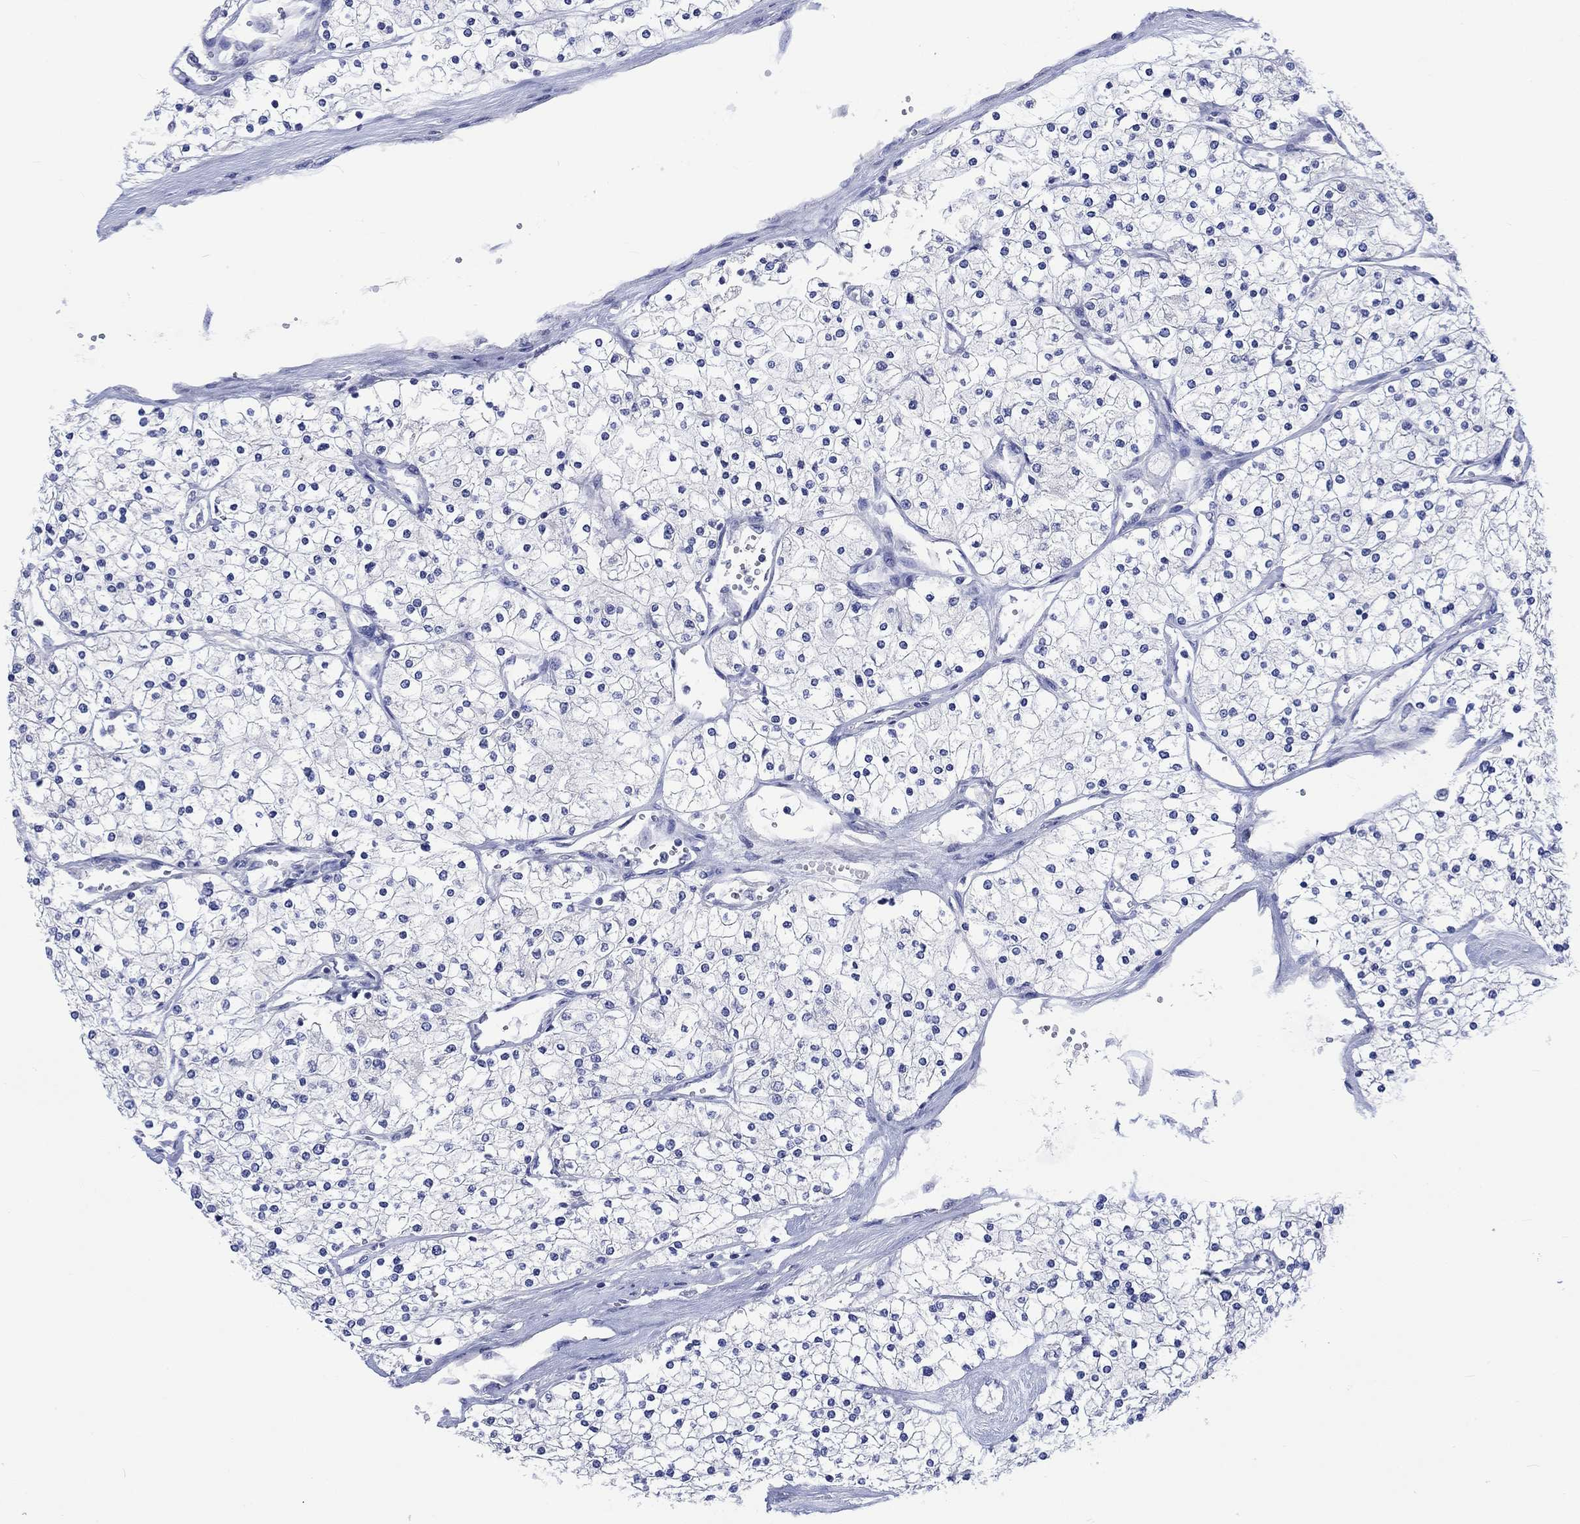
{"staining": {"intensity": "negative", "quantity": "none", "location": "none"}, "tissue": "renal cancer", "cell_type": "Tumor cells", "image_type": "cancer", "snomed": [{"axis": "morphology", "description": "Adenocarcinoma, NOS"}, {"axis": "topography", "description": "Kidney"}], "caption": "This is an IHC photomicrograph of human adenocarcinoma (renal). There is no expression in tumor cells.", "gene": "TOMM20L", "patient": {"sex": "male", "age": 80}}